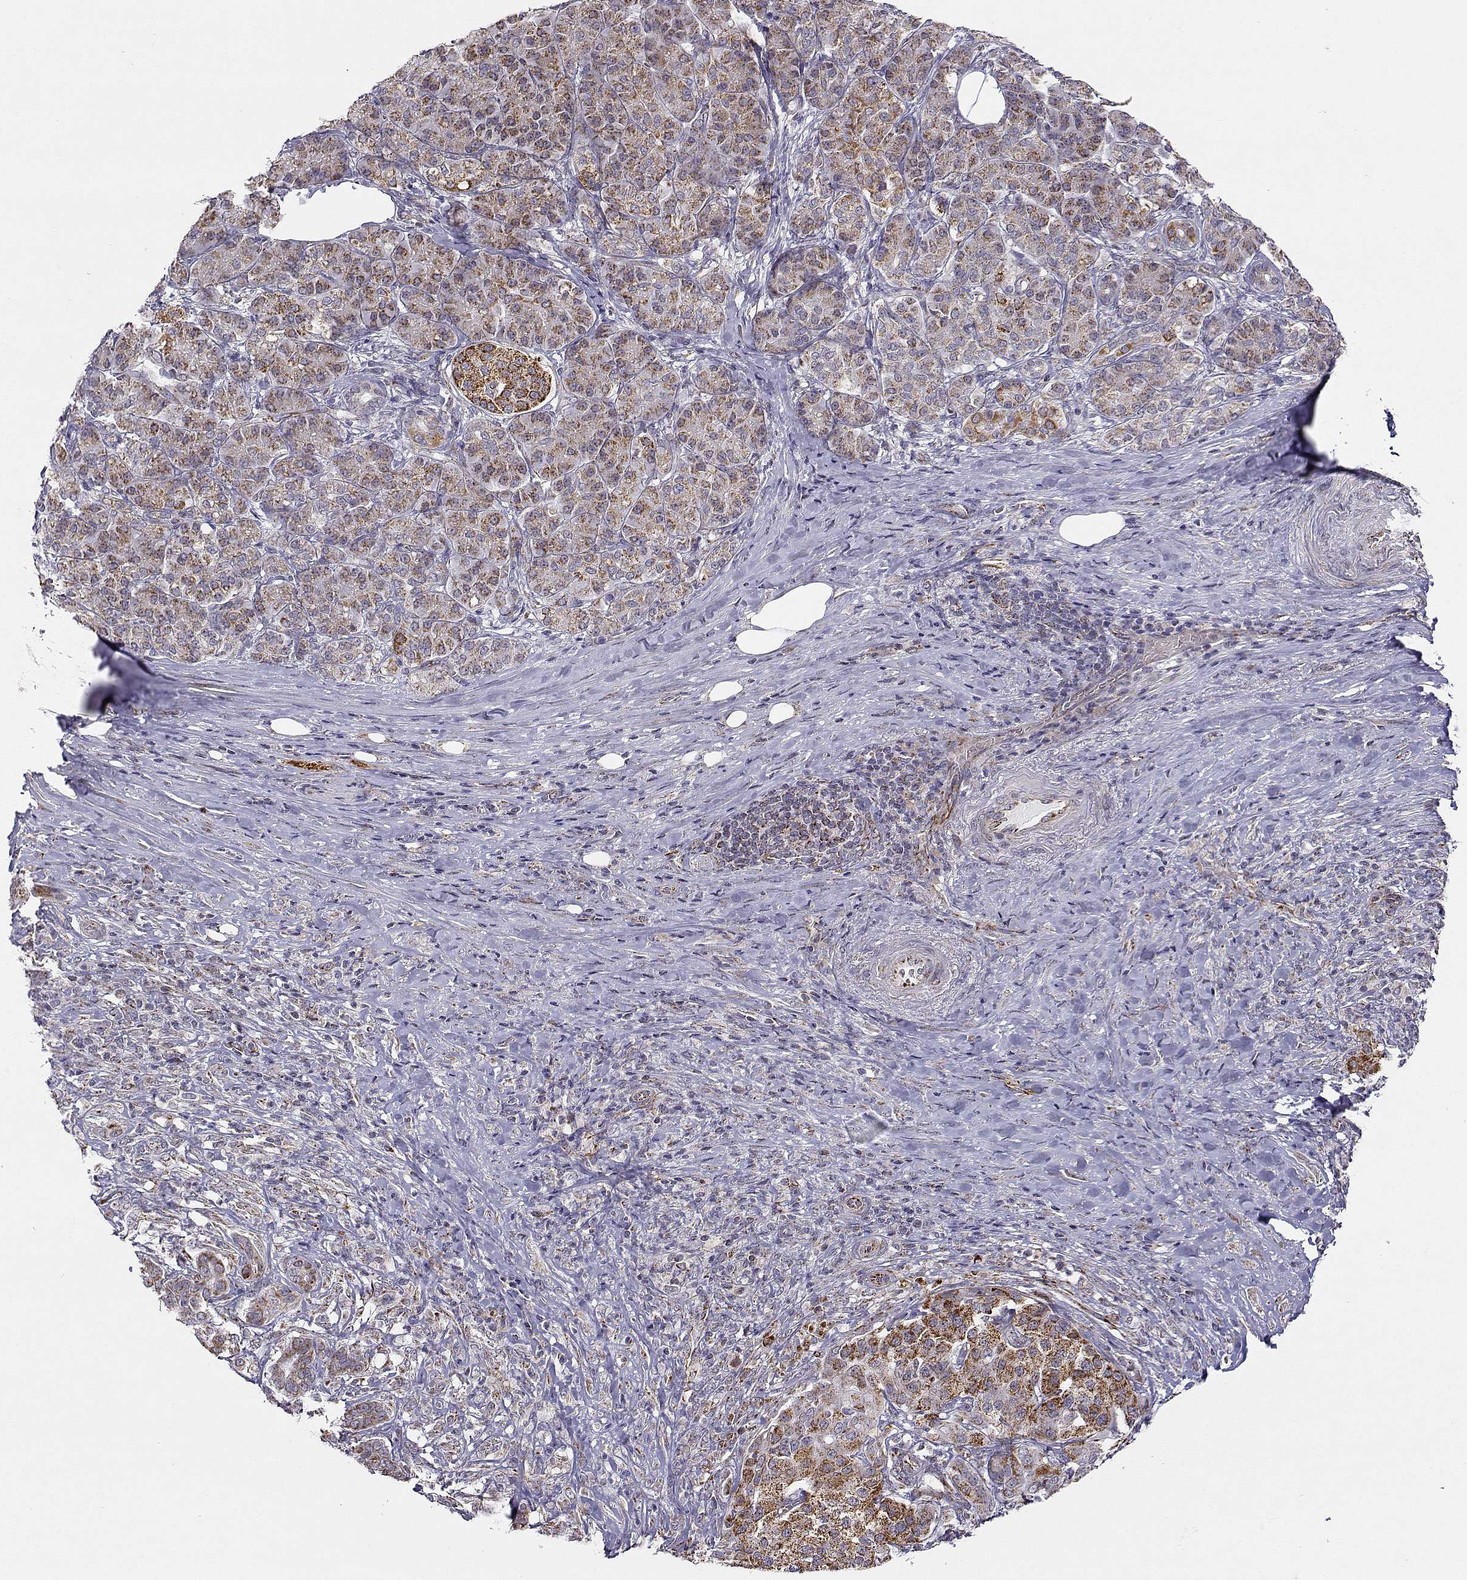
{"staining": {"intensity": "moderate", "quantity": "<25%", "location": "cytoplasmic/membranous"}, "tissue": "pancreatic cancer", "cell_type": "Tumor cells", "image_type": "cancer", "snomed": [{"axis": "morphology", "description": "Normal tissue, NOS"}, {"axis": "morphology", "description": "Inflammation, NOS"}, {"axis": "morphology", "description": "Adenocarcinoma, NOS"}, {"axis": "topography", "description": "Pancreas"}], "caption": "IHC image of pancreatic cancer (adenocarcinoma) stained for a protein (brown), which reveals low levels of moderate cytoplasmic/membranous staining in approximately <25% of tumor cells.", "gene": "EXOG", "patient": {"sex": "male", "age": 57}}